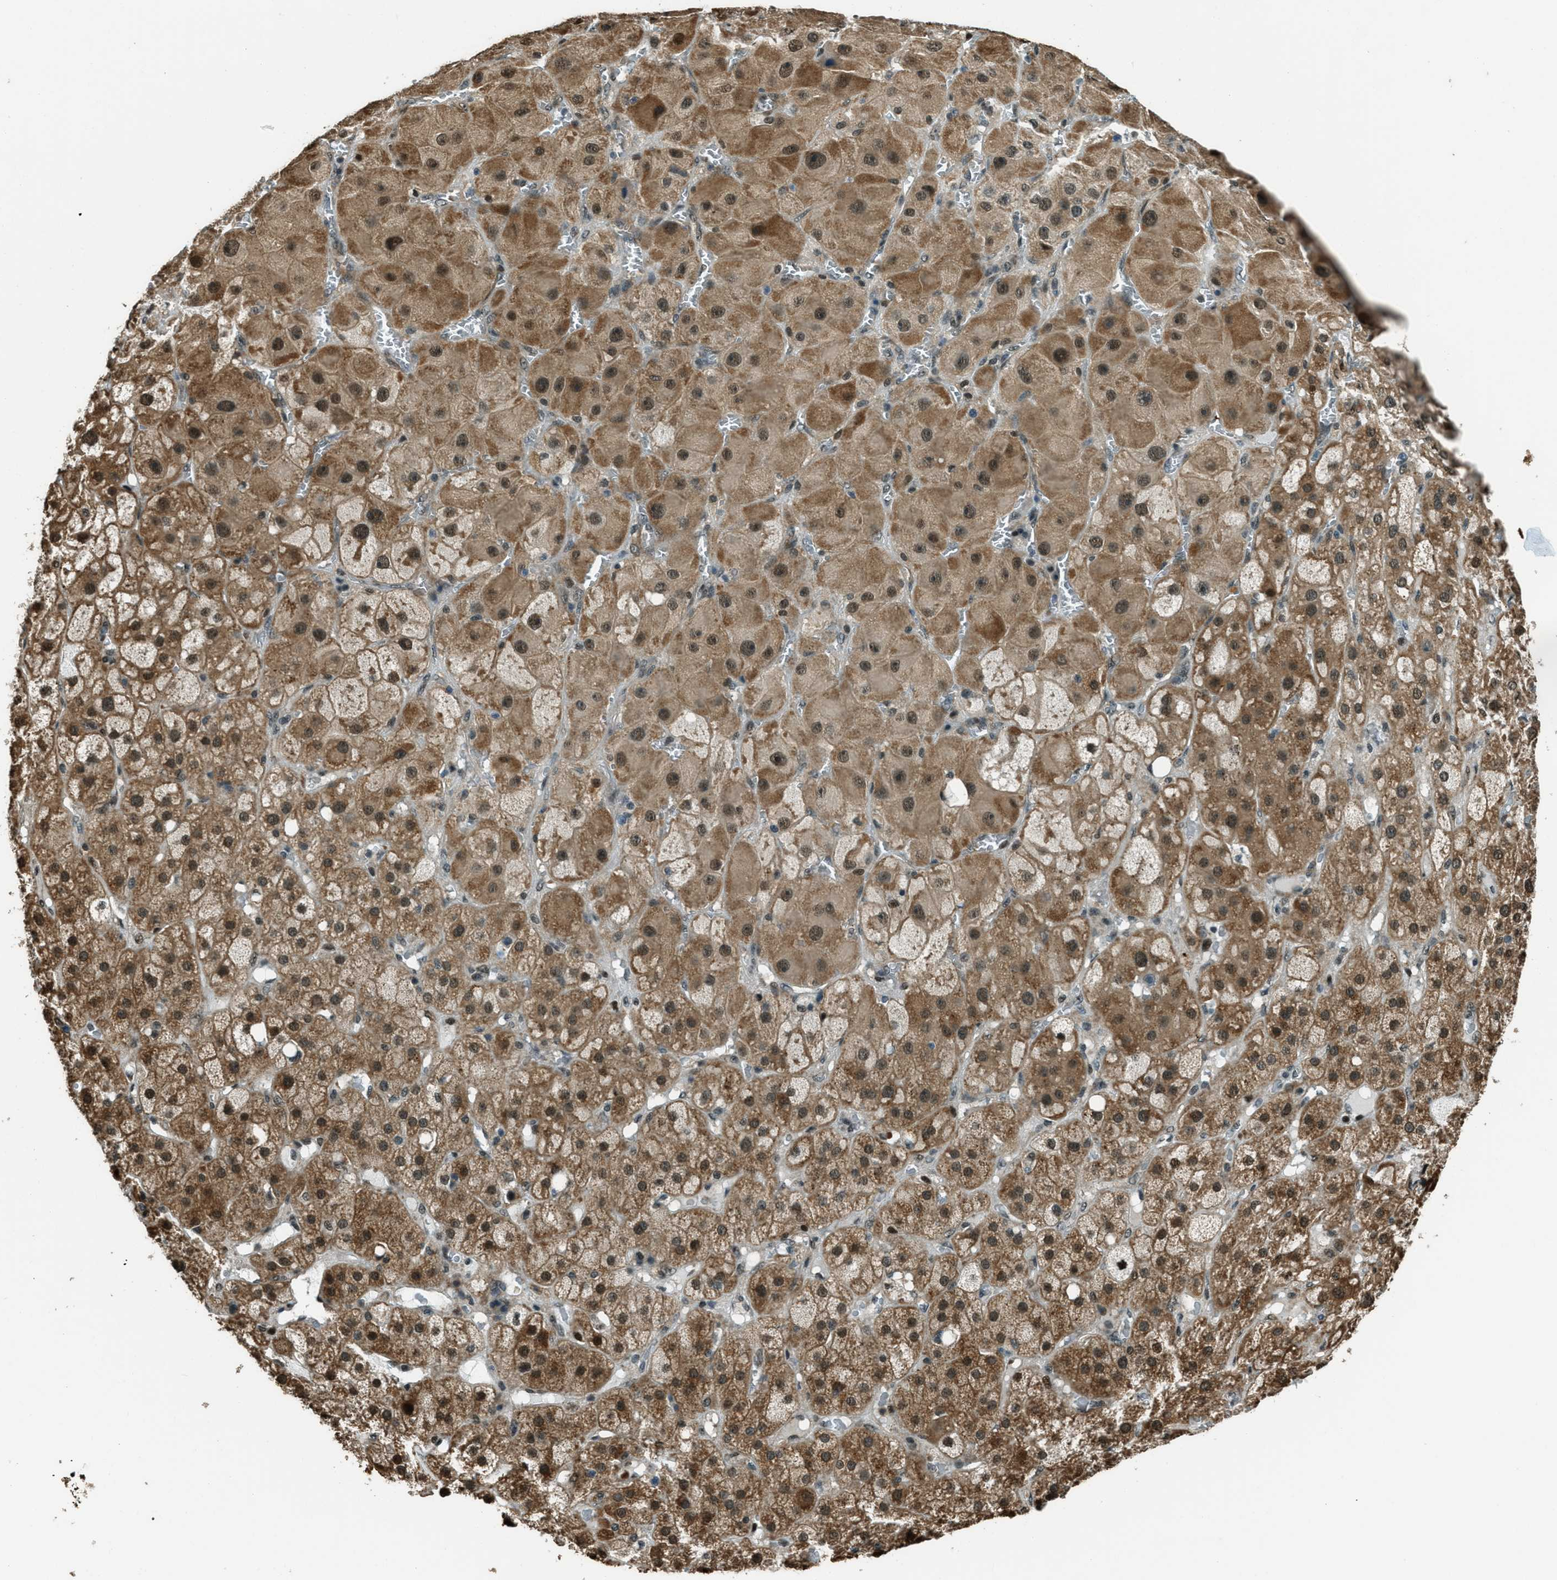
{"staining": {"intensity": "strong", "quantity": ">75%", "location": "cytoplasmic/membranous,nuclear"}, "tissue": "adrenal gland", "cell_type": "Glandular cells", "image_type": "normal", "snomed": [{"axis": "morphology", "description": "Normal tissue, NOS"}, {"axis": "topography", "description": "Adrenal gland"}], "caption": "Immunohistochemical staining of normal human adrenal gland demonstrates >75% levels of strong cytoplasmic/membranous,nuclear protein positivity in about >75% of glandular cells. Immunohistochemistry (ihc) stains the protein in brown and the nuclei are stained blue.", "gene": "TARDBP", "patient": {"sex": "female", "age": 47}}